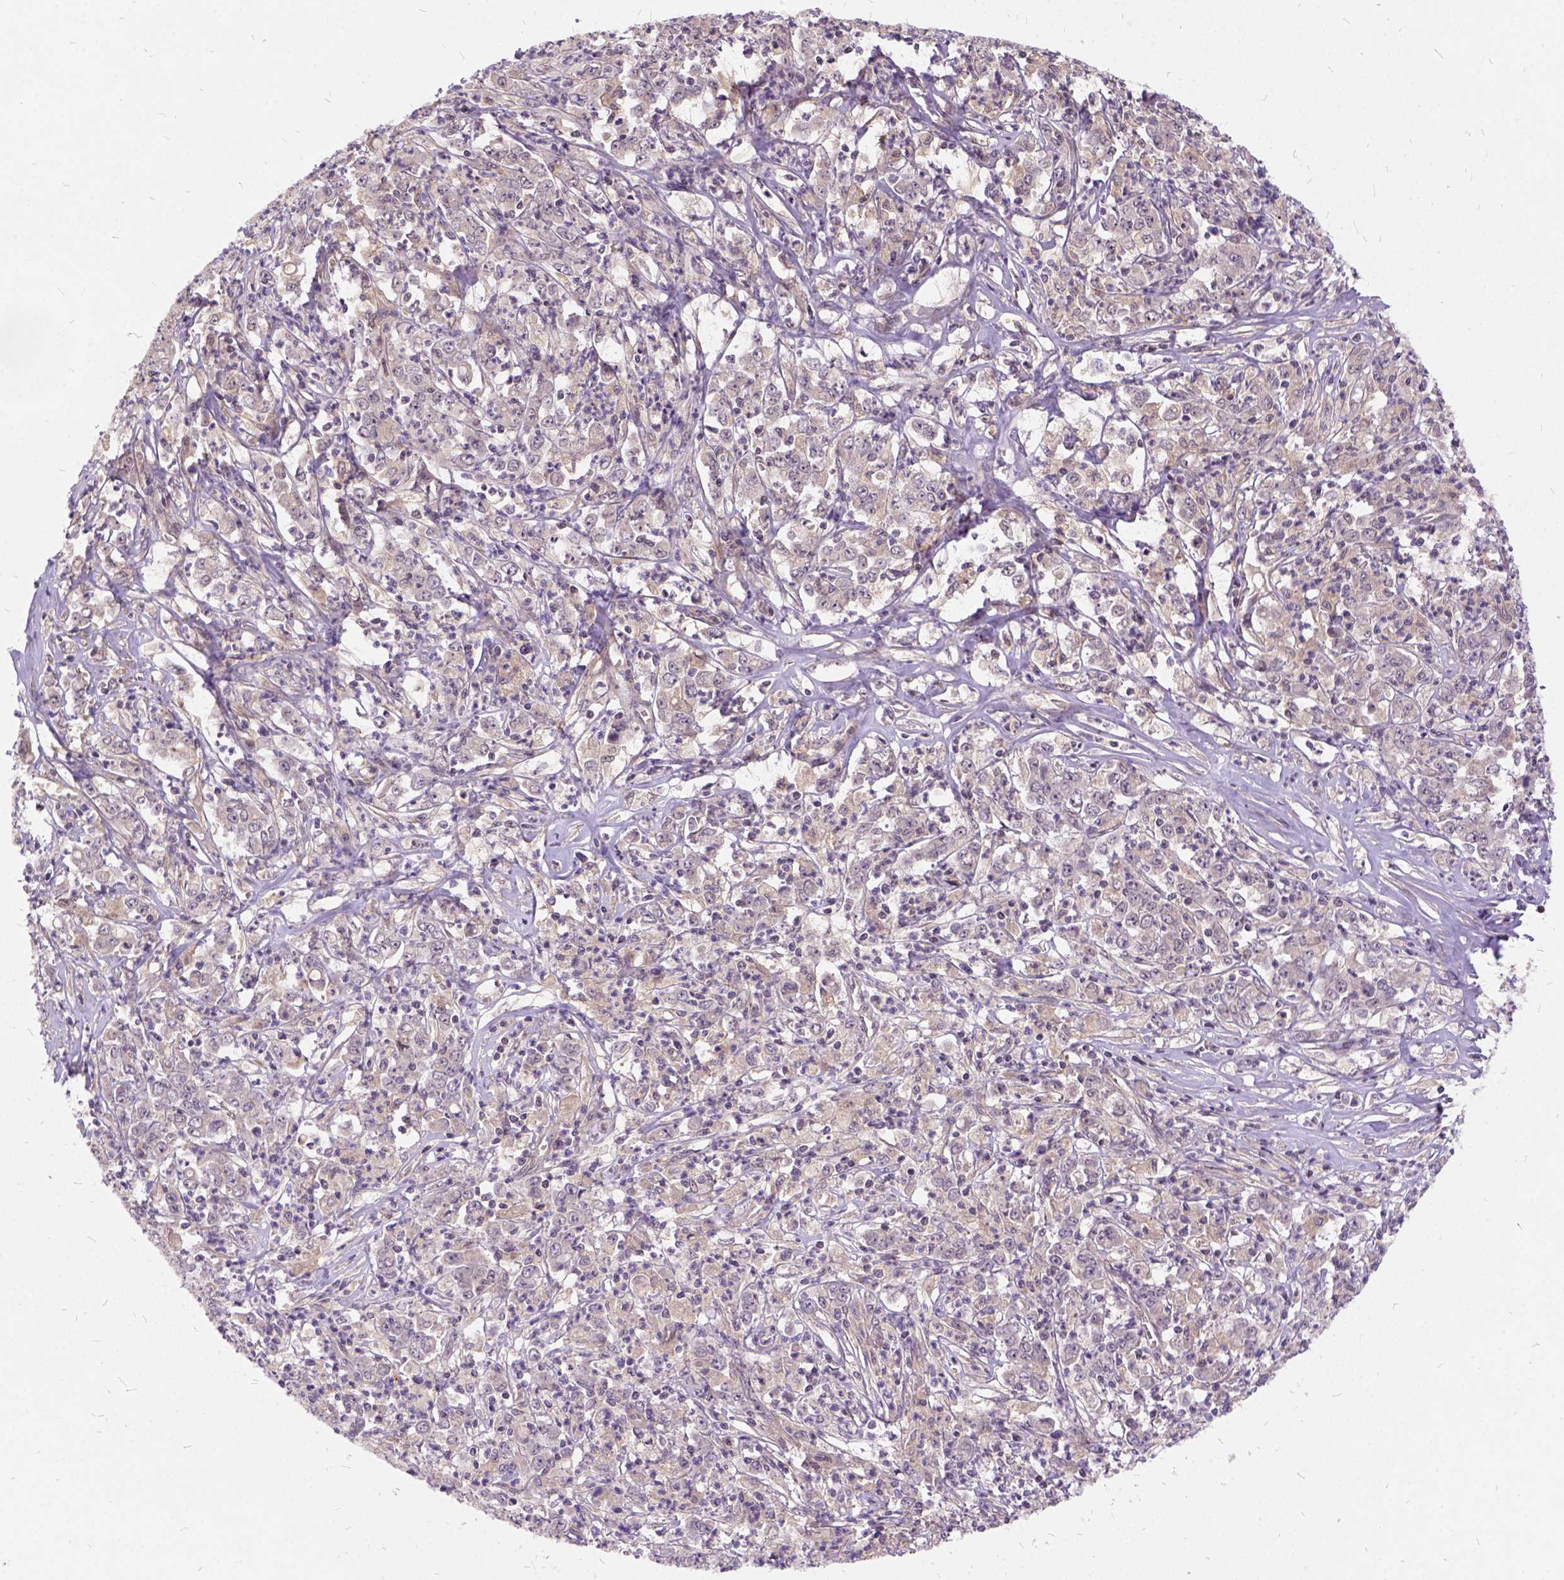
{"staining": {"intensity": "weak", "quantity": ">75%", "location": "cytoplasmic/membranous"}, "tissue": "stomach cancer", "cell_type": "Tumor cells", "image_type": "cancer", "snomed": [{"axis": "morphology", "description": "Adenocarcinoma, NOS"}, {"axis": "topography", "description": "Stomach, lower"}], "caption": "Immunohistochemical staining of human stomach cancer exhibits low levels of weak cytoplasmic/membranous positivity in approximately >75% of tumor cells. The protein is shown in brown color, while the nuclei are stained blue.", "gene": "ILRUN", "patient": {"sex": "female", "age": 71}}